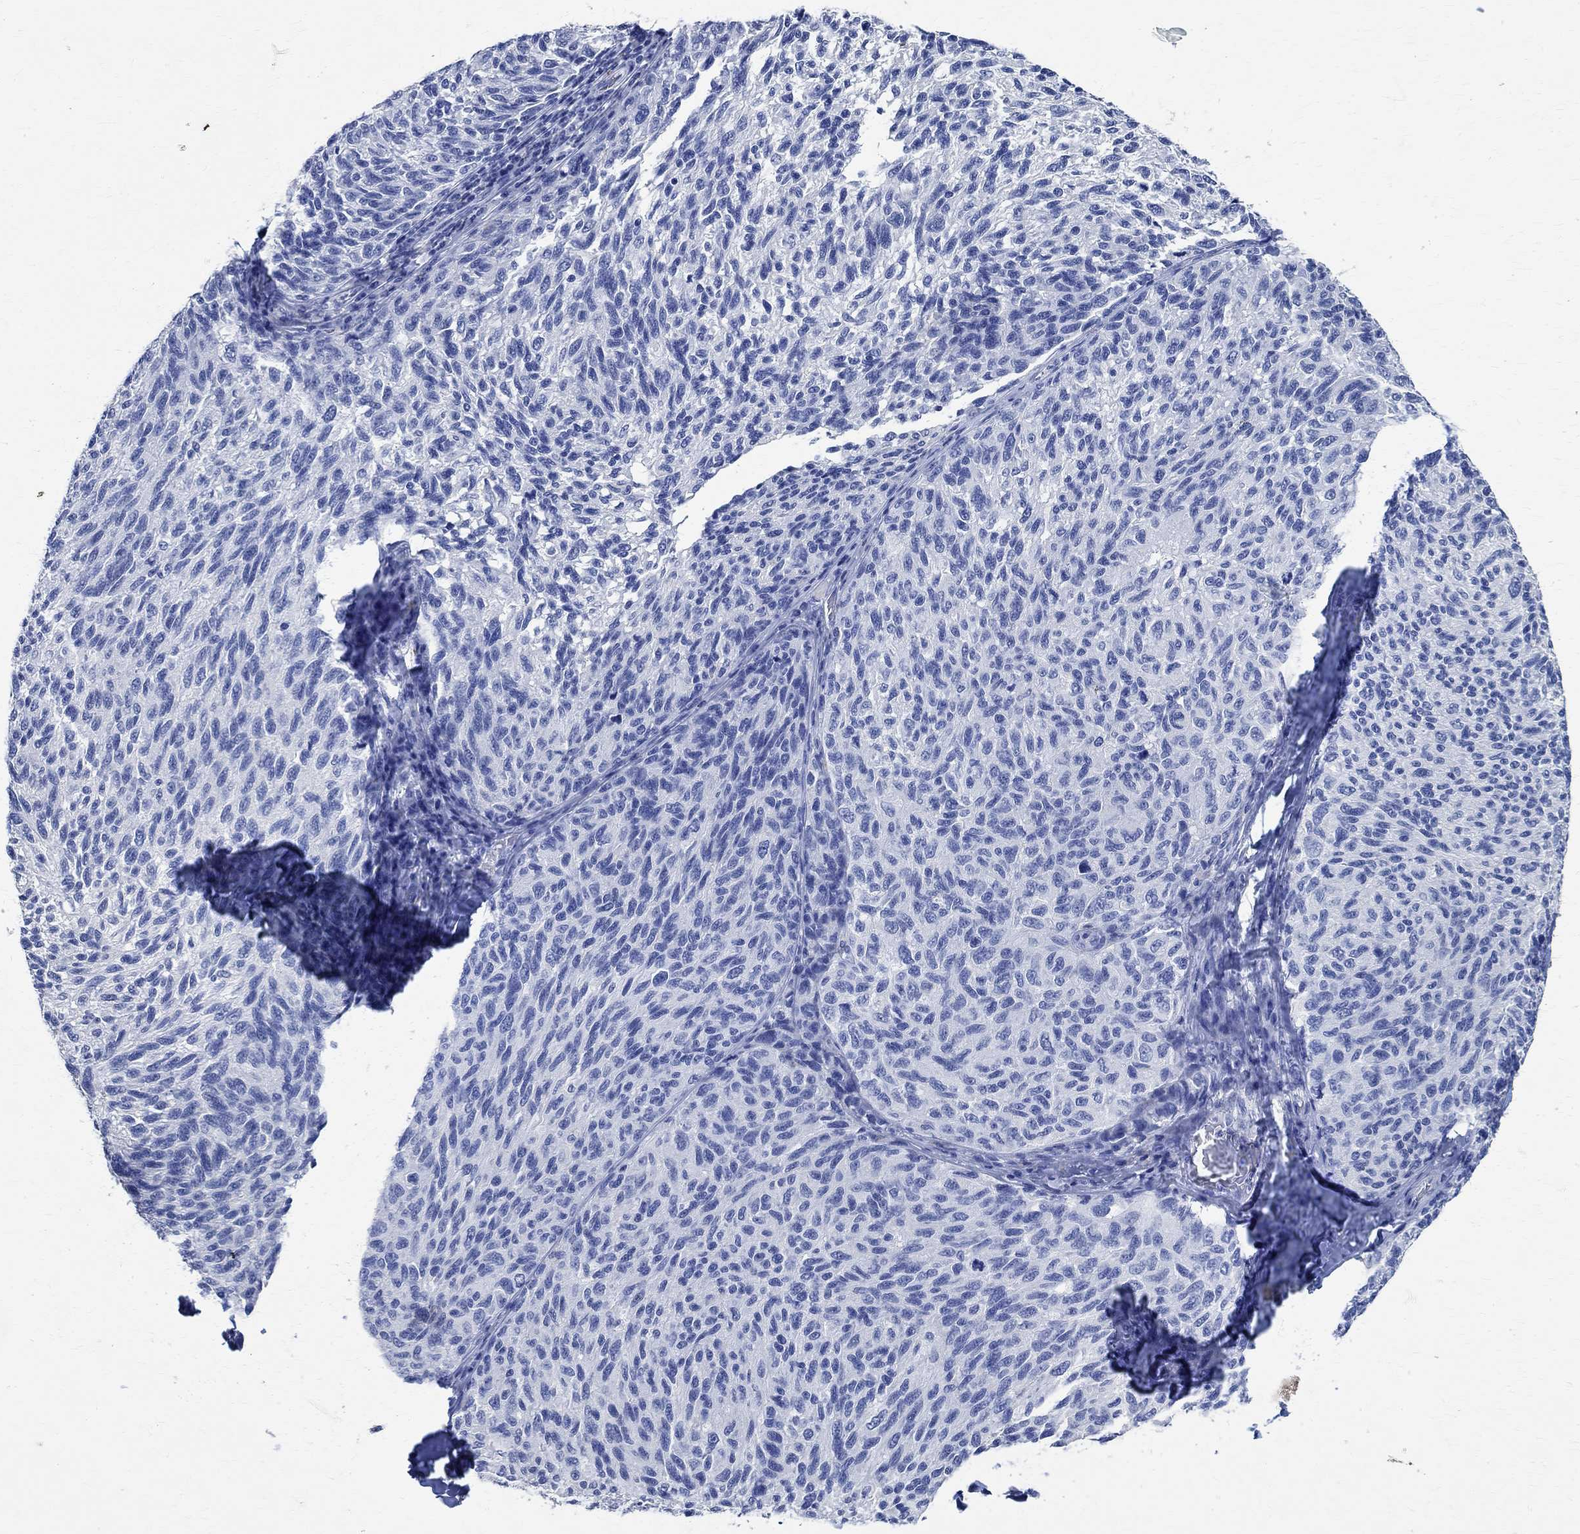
{"staining": {"intensity": "negative", "quantity": "none", "location": "none"}, "tissue": "melanoma", "cell_type": "Tumor cells", "image_type": "cancer", "snomed": [{"axis": "morphology", "description": "Malignant melanoma, NOS"}, {"axis": "topography", "description": "Skin"}], "caption": "The IHC photomicrograph has no significant staining in tumor cells of malignant melanoma tissue.", "gene": "TMEM221", "patient": {"sex": "female", "age": 73}}